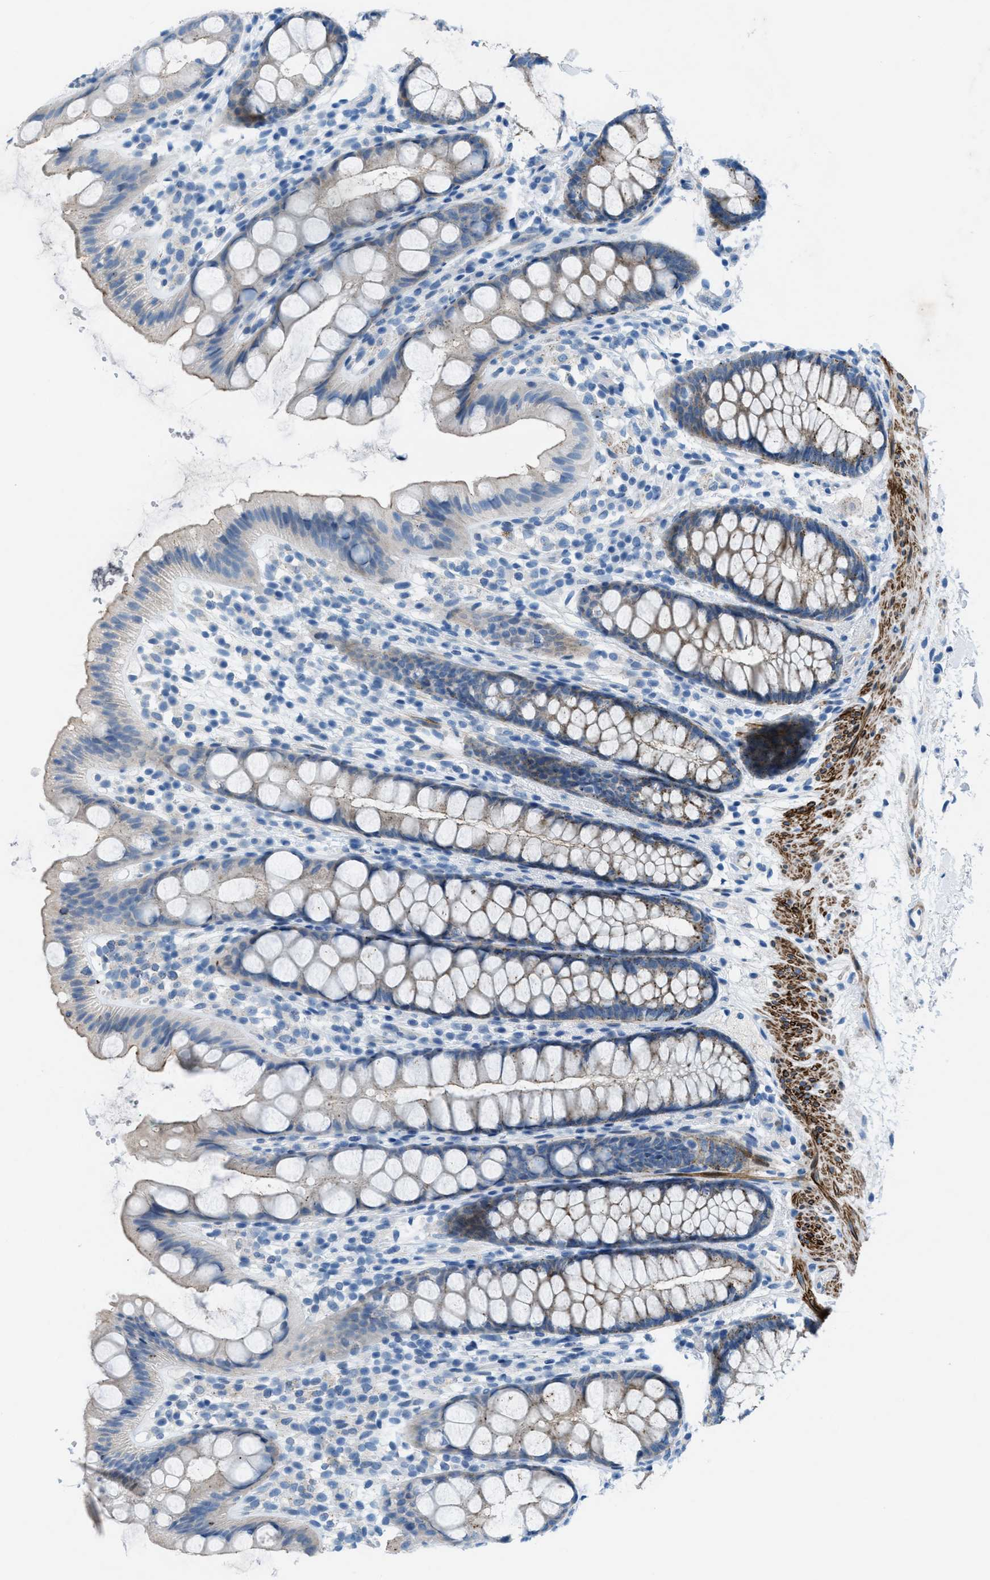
{"staining": {"intensity": "moderate", "quantity": "25%-75%", "location": "cytoplasmic/membranous"}, "tissue": "rectum", "cell_type": "Glandular cells", "image_type": "normal", "snomed": [{"axis": "morphology", "description": "Normal tissue, NOS"}, {"axis": "topography", "description": "Rectum"}], "caption": "Brown immunohistochemical staining in normal rectum reveals moderate cytoplasmic/membranous positivity in approximately 25%-75% of glandular cells.", "gene": "MFSD13A", "patient": {"sex": "female", "age": 65}}